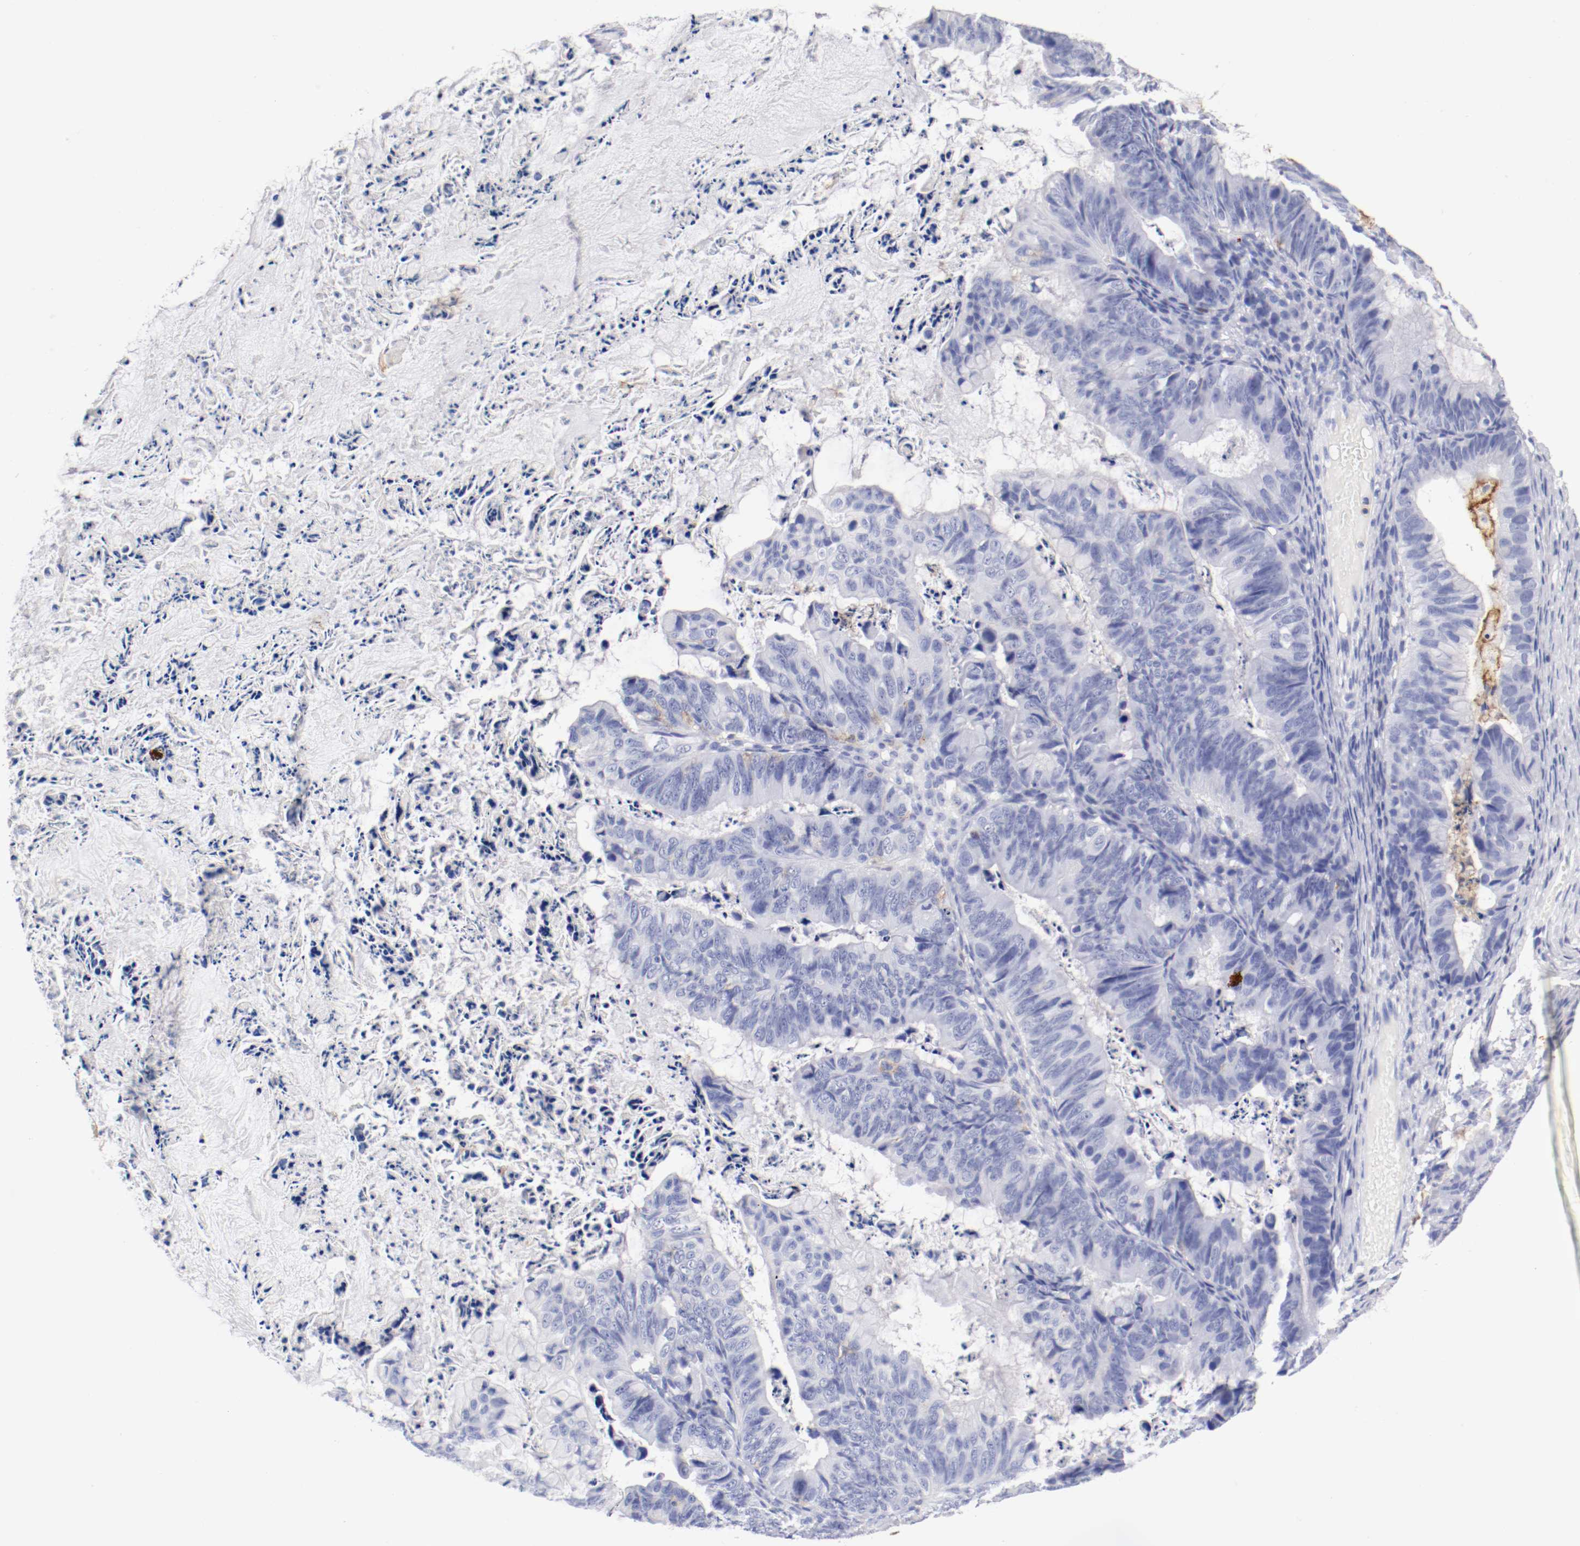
{"staining": {"intensity": "negative", "quantity": "none", "location": "none"}, "tissue": "ovarian cancer", "cell_type": "Tumor cells", "image_type": "cancer", "snomed": [{"axis": "morphology", "description": "Cystadenocarcinoma, mucinous, NOS"}, {"axis": "topography", "description": "Ovary"}], "caption": "Immunohistochemistry micrograph of neoplastic tissue: human ovarian cancer stained with DAB demonstrates no significant protein positivity in tumor cells.", "gene": "ITGAX", "patient": {"sex": "female", "age": 36}}